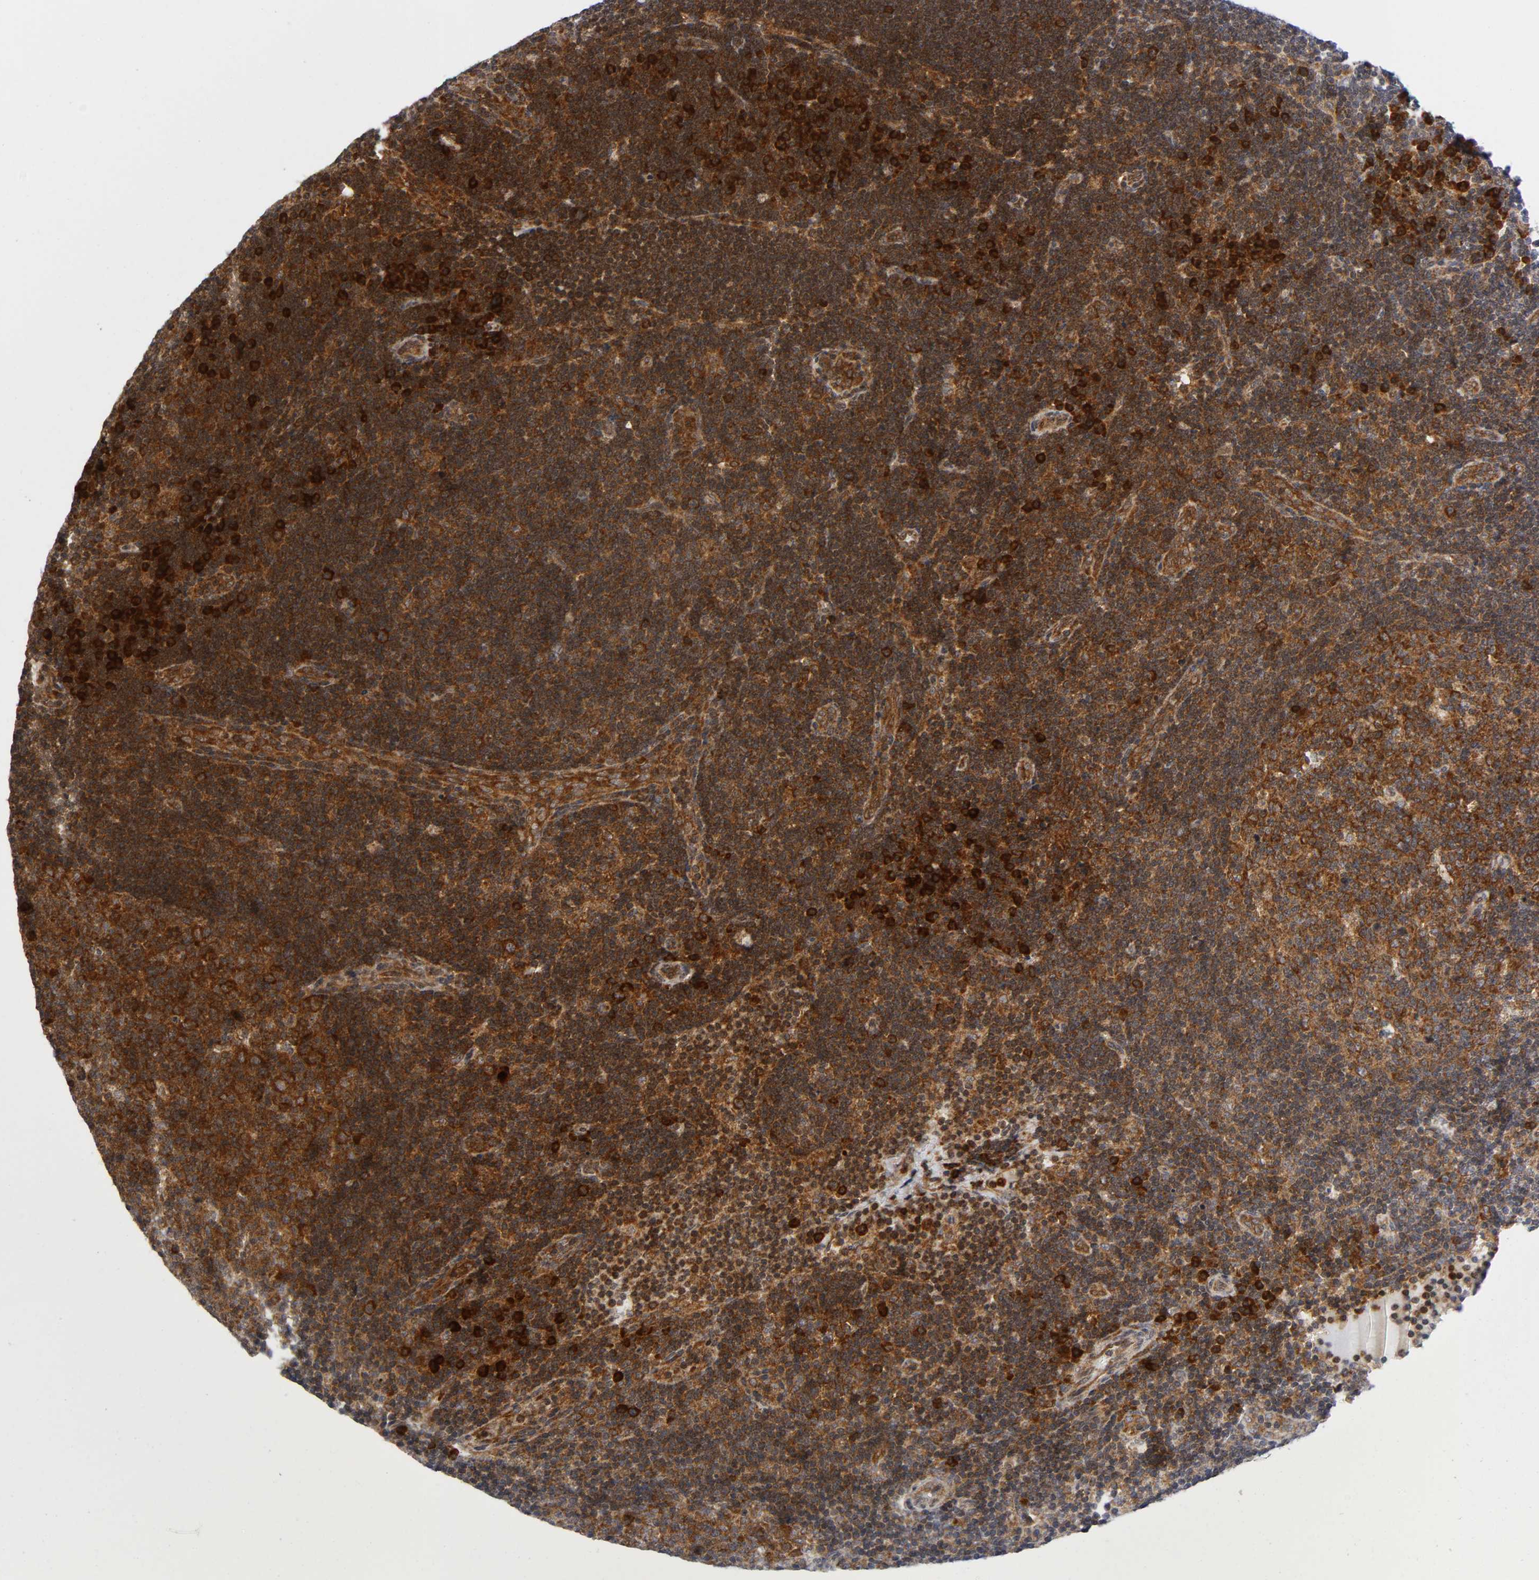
{"staining": {"intensity": "strong", "quantity": ">75%", "location": "cytoplasmic/membranous"}, "tissue": "lymph node", "cell_type": "Germinal center cells", "image_type": "normal", "snomed": [{"axis": "morphology", "description": "Normal tissue, NOS"}, {"axis": "morphology", "description": "Squamous cell carcinoma, metastatic, NOS"}, {"axis": "topography", "description": "Lymph node"}], "caption": "A high-resolution photomicrograph shows immunohistochemistry staining of normal lymph node, which exhibits strong cytoplasmic/membranous staining in approximately >75% of germinal center cells.", "gene": "EIF5", "patient": {"sex": "female", "age": 53}}